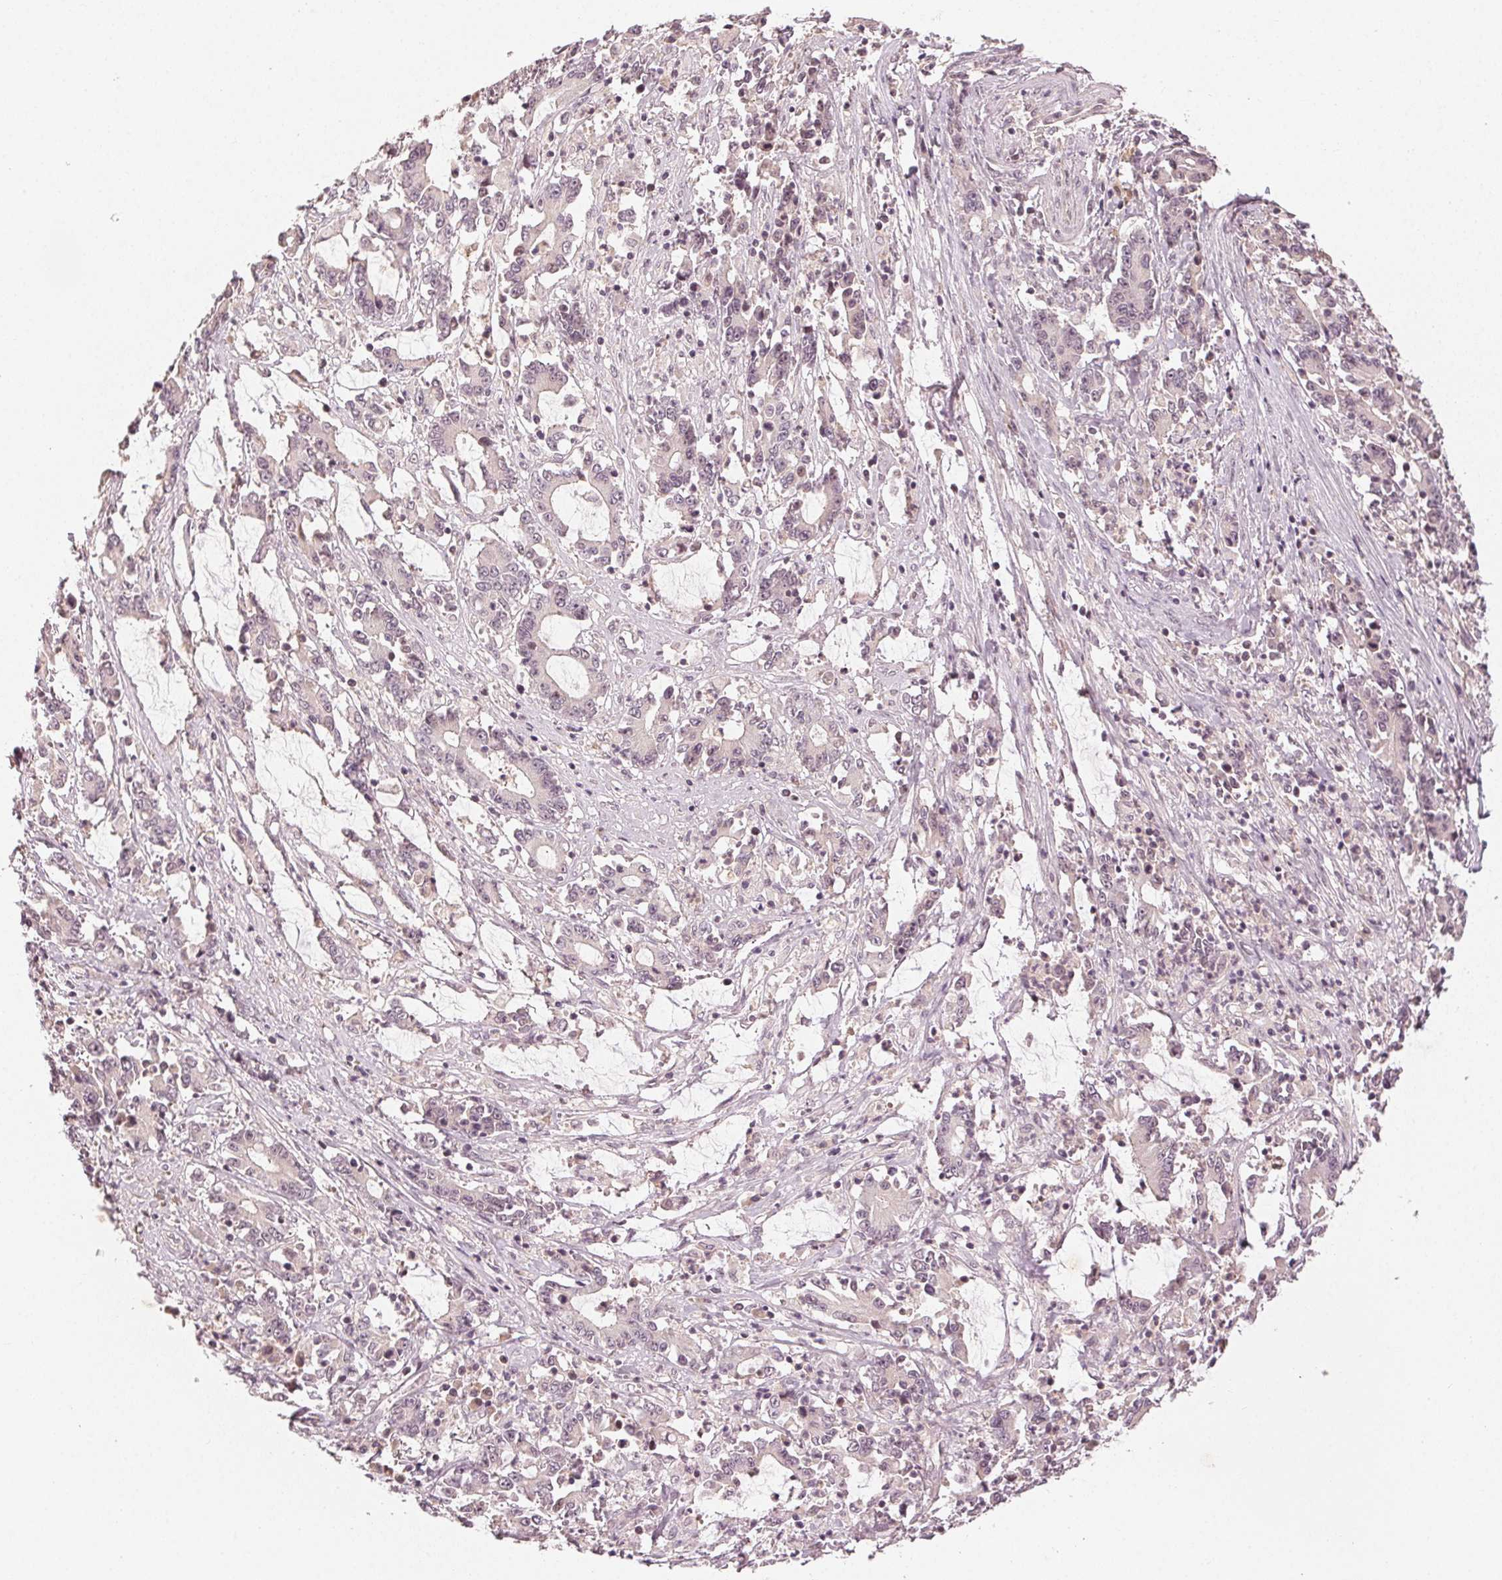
{"staining": {"intensity": "negative", "quantity": "none", "location": "none"}, "tissue": "stomach cancer", "cell_type": "Tumor cells", "image_type": "cancer", "snomed": [{"axis": "morphology", "description": "Adenocarcinoma, NOS"}, {"axis": "topography", "description": "Stomach, upper"}], "caption": "There is no significant positivity in tumor cells of stomach cancer.", "gene": "TUB", "patient": {"sex": "male", "age": 68}}